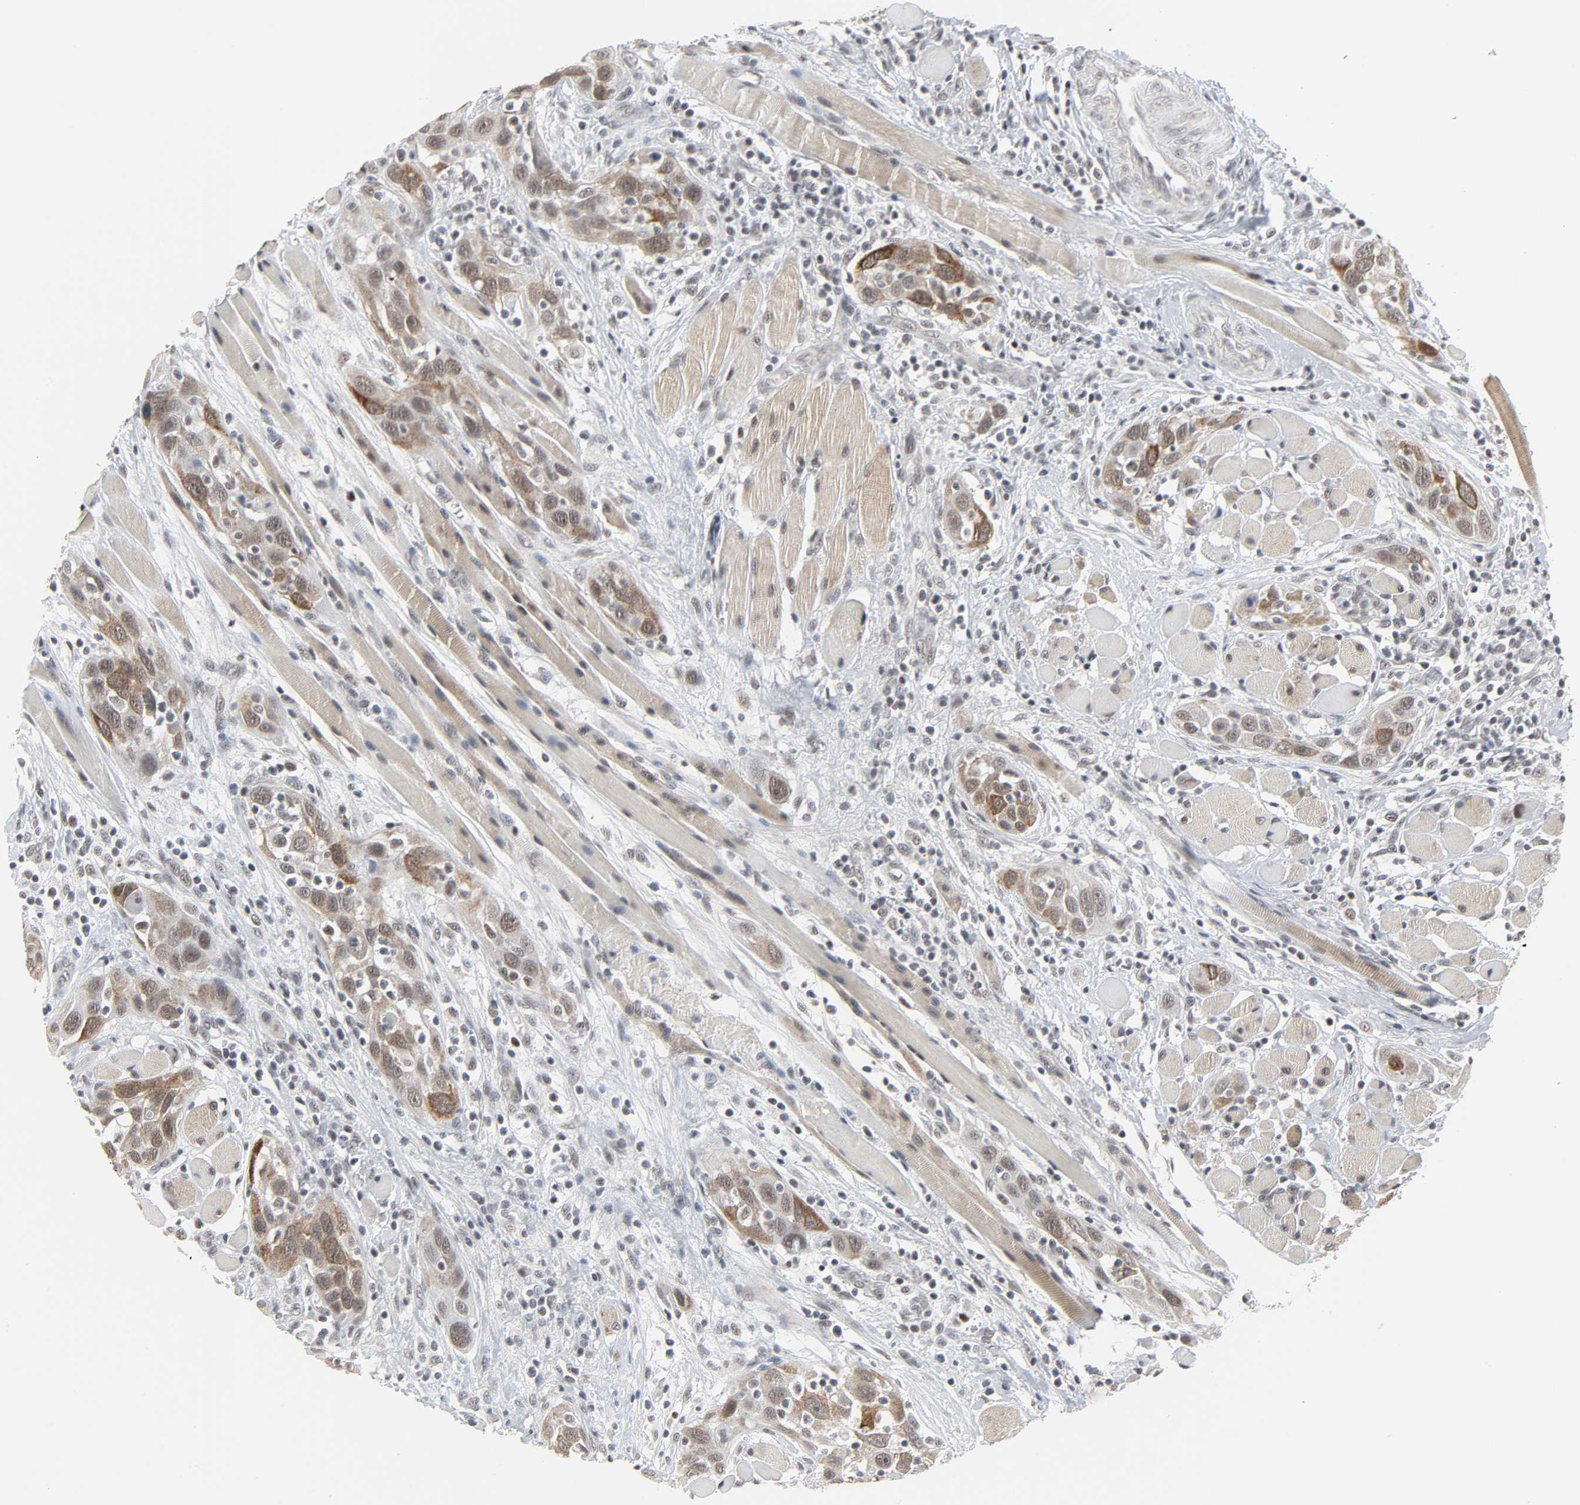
{"staining": {"intensity": "moderate", "quantity": ">75%", "location": "cytoplasmic/membranous"}, "tissue": "head and neck cancer", "cell_type": "Tumor cells", "image_type": "cancer", "snomed": [{"axis": "morphology", "description": "Squamous cell carcinoma, NOS"}, {"axis": "topography", "description": "Oral tissue"}, {"axis": "topography", "description": "Head-Neck"}], "caption": "Moderate cytoplasmic/membranous positivity is identified in about >75% of tumor cells in head and neck cancer.", "gene": "MUC1", "patient": {"sex": "female", "age": 50}}